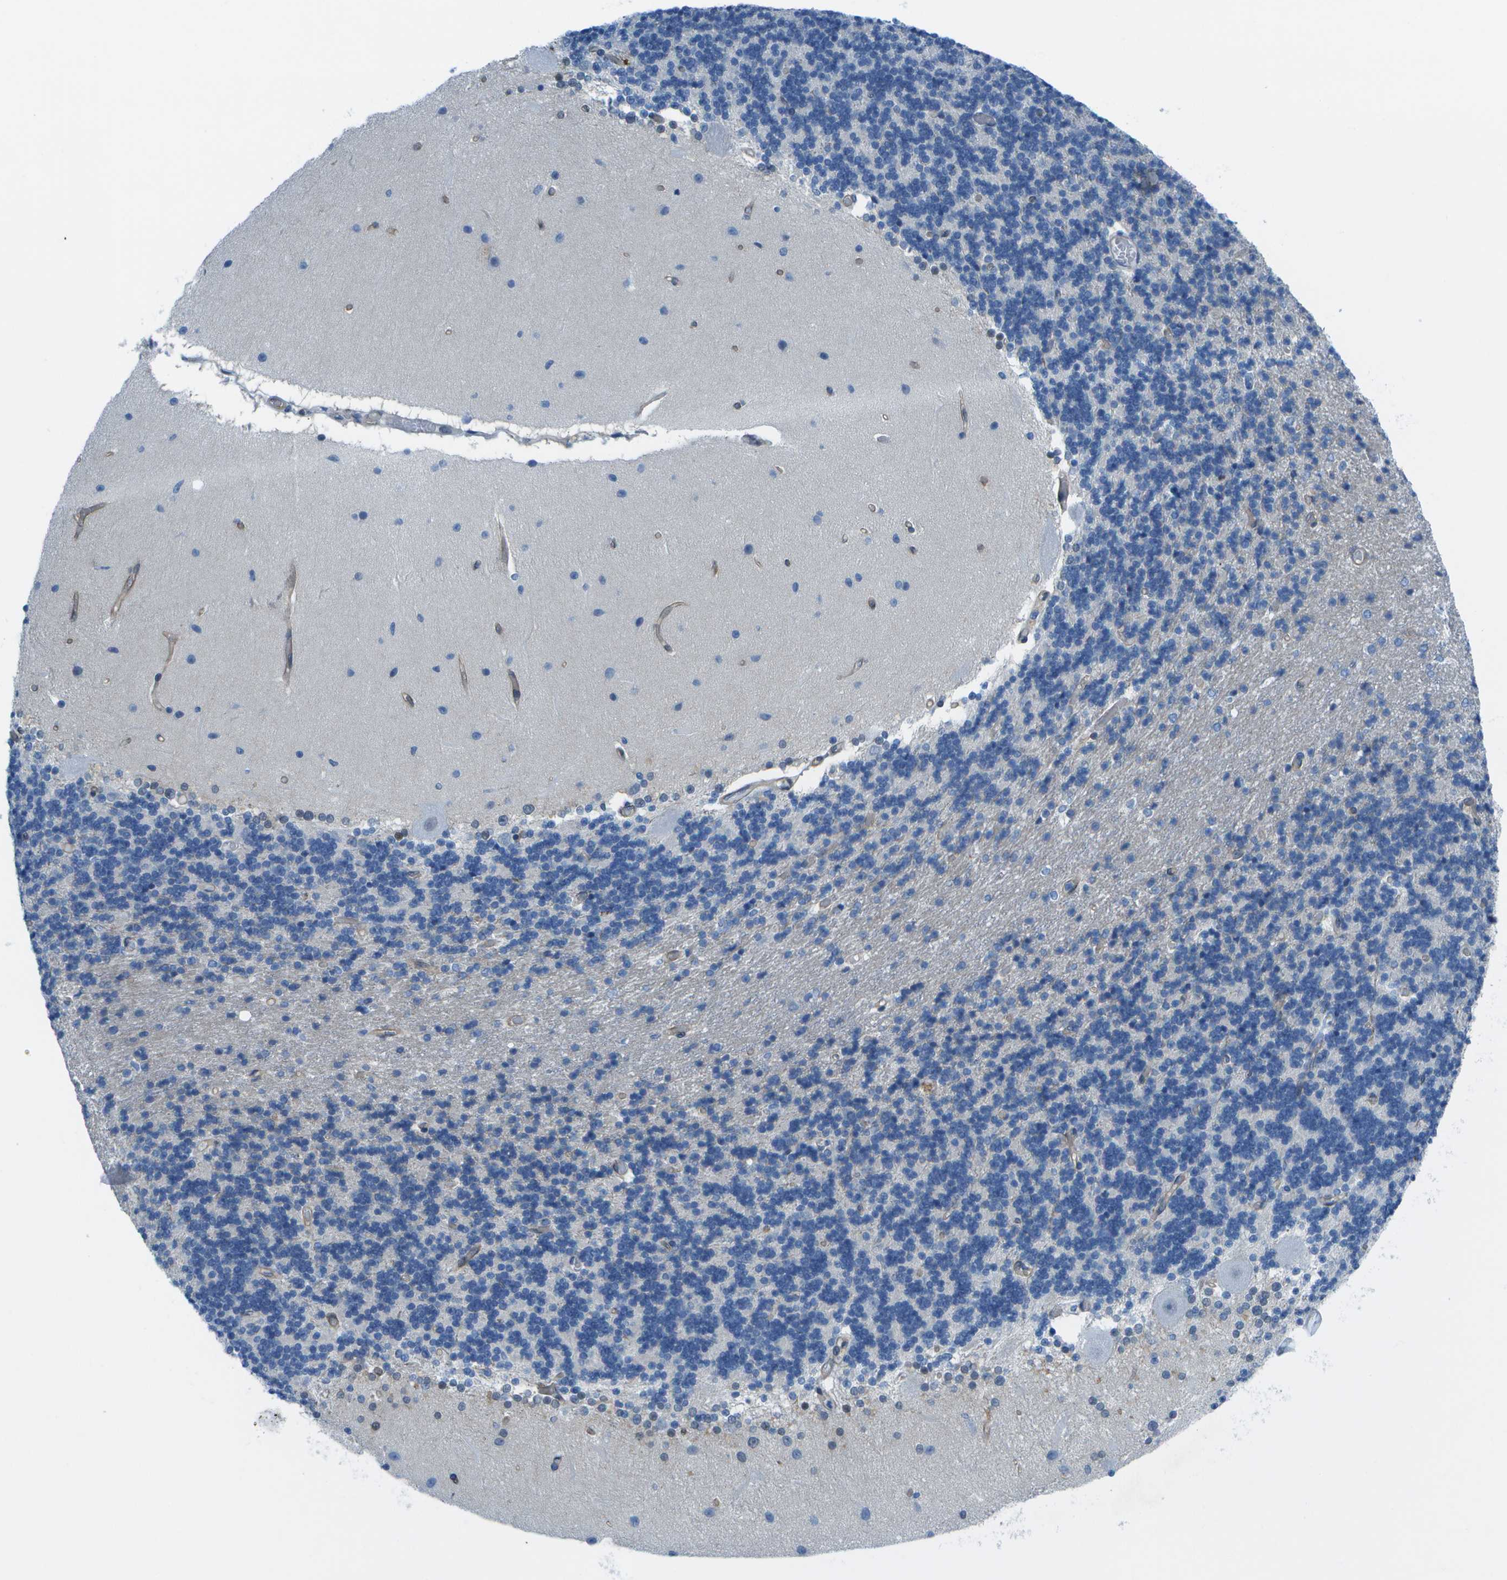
{"staining": {"intensity": "negative", "quantity": "none", "location": "none"}, "tissue": "cerebellum", "cell_type": "Cells in granular layer", "image_type": "normal", "snomed": [{"axis": "morphology", "description": "Normal tissue, NOS"}, {"axis": "topography", "description": "Cerebellum"}], "caption": "Immunohistochemical staining of unremarkable human cerebellum demonstrates no significant positivity in cells in granular layer.", "gene": "SORBS3", "patient": {"sex": "female", "age": 54}}